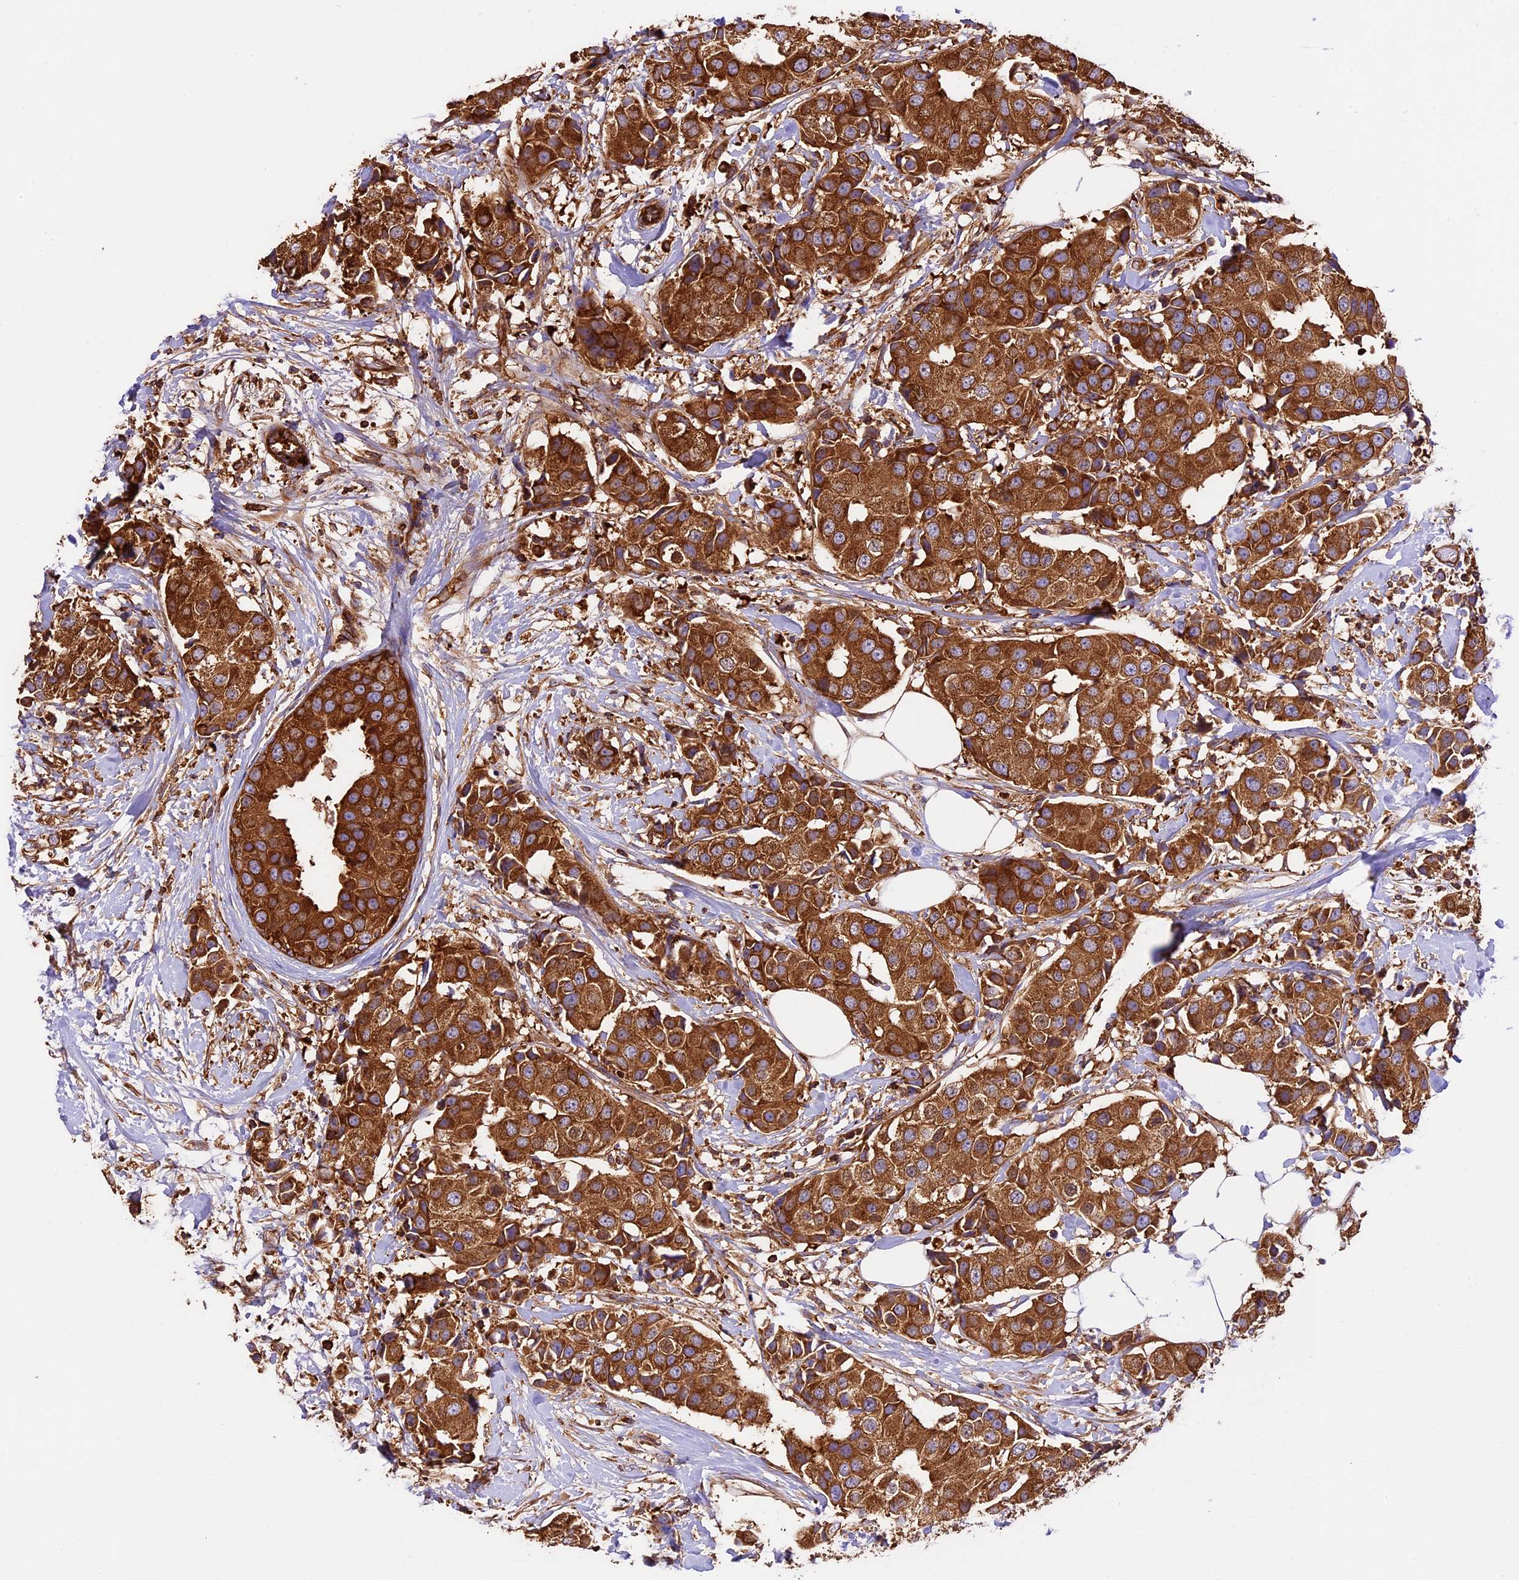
{"staining": {"intensity": "strong", "quantity": ">75%", "location": "cytoplasmic/membranous"}, "tissue": "breast cancer", "cell_type": "Tumor cells", "image_type": "cancer", "snomed": [{"axis": "morphology", "description": "Normal tissue, NOS"}, {"axis": "morphology", "description": "Duct carcinoma"}, {"axis": "topography", "description": "Breast"}], "caption": "Brown immunohistochemical staining in human invasive ductal carcinoma (breast) displays strong cytoplasmic/membranous positivity in approximately >75% of tumor cells. The staining is performed using DAB brown chromogen to label protein expression. The nuclei are counter-stained blue using hematoxylin.", "gene": "KARS1", "patient": {"sex": "female", "age": 39}}